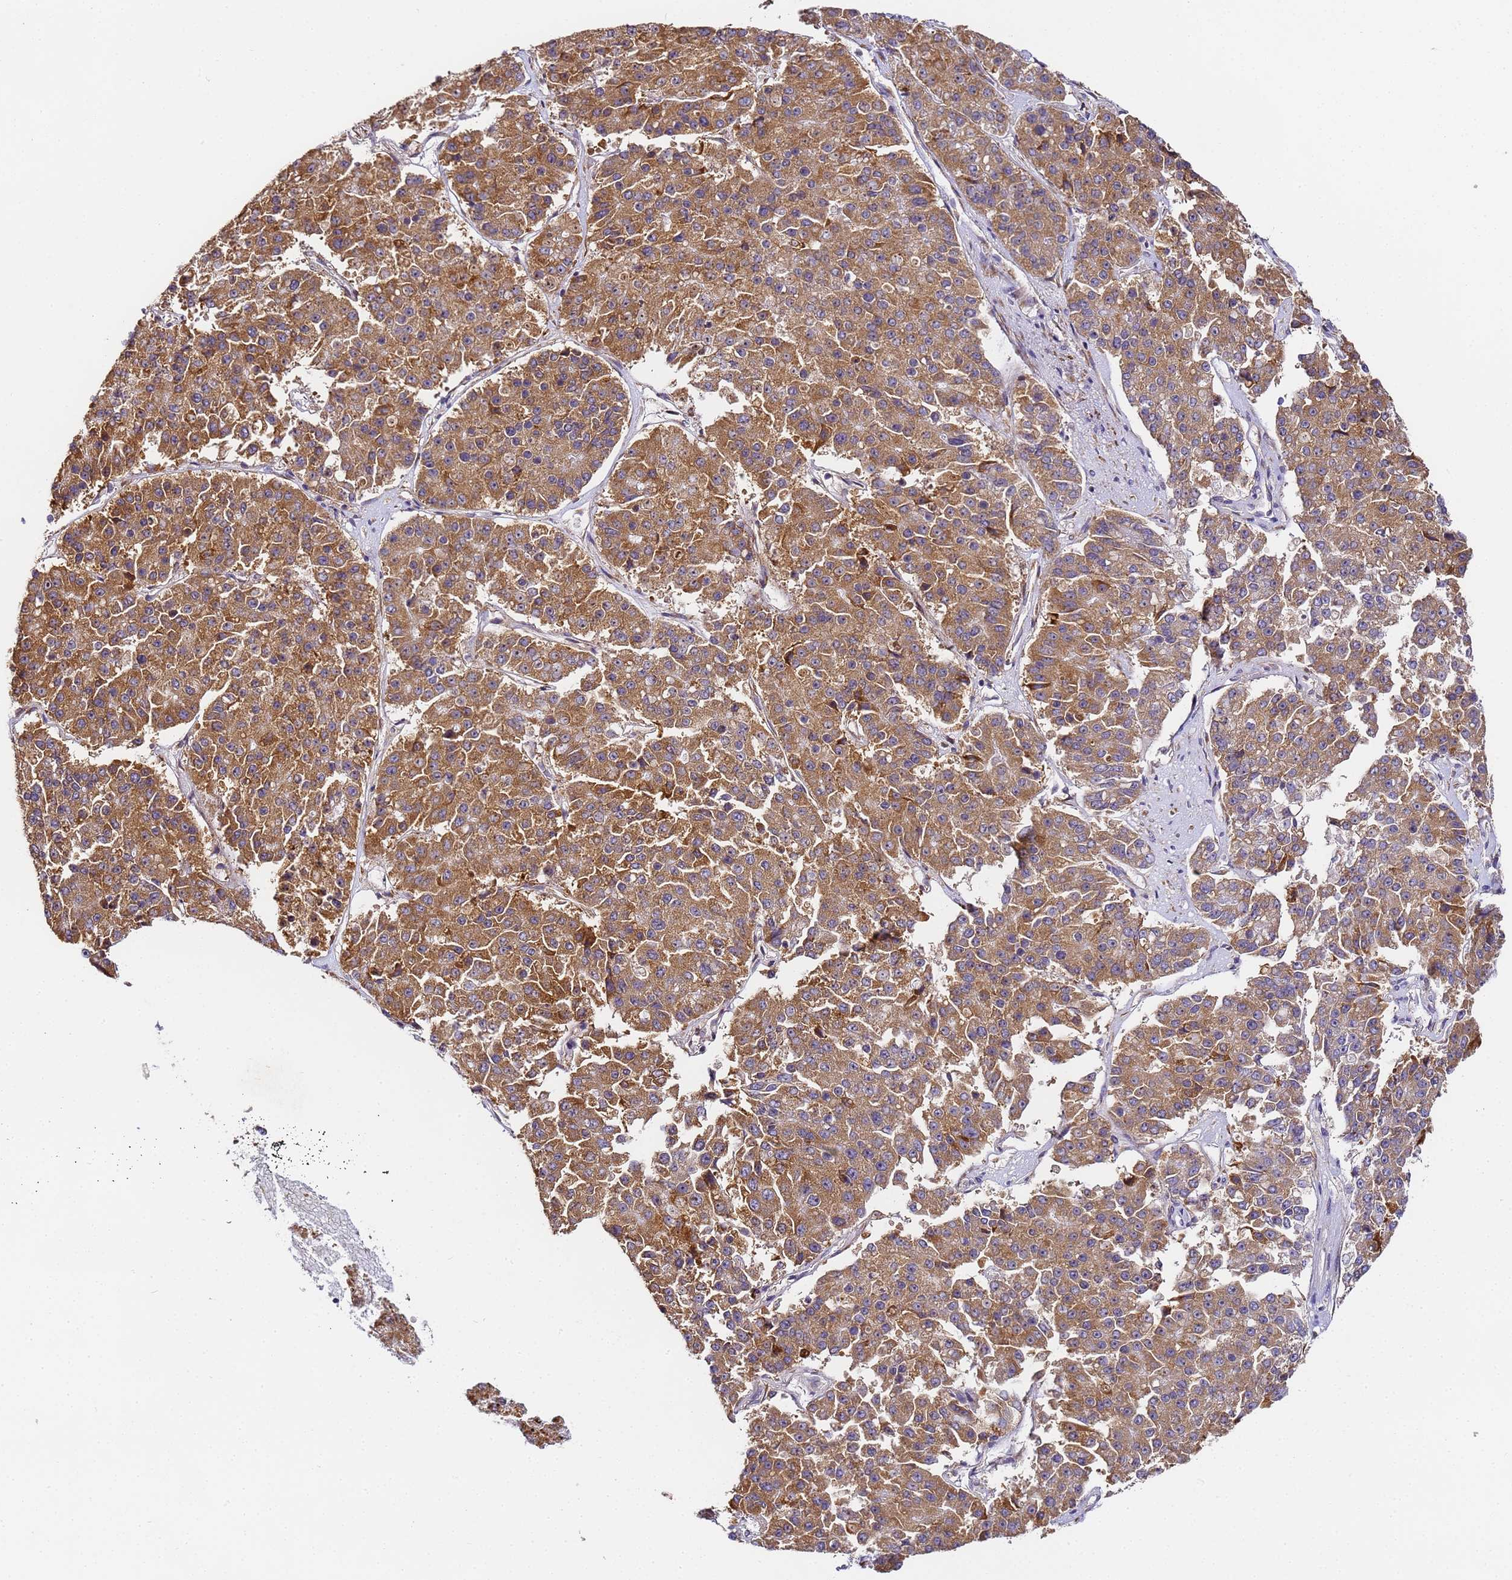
{"staining": {"intensity": "strong", "quantity": ">75%", "location": "cytoplasmic/membranous"}, "tissue": "pancreatic cancer", "cell_type": "Tumor cells", "image_type": "cancer", "snomed": [{"axis": "morphology", "description": "Adenocarcinoma, NOS"}, {"axis": "topography", "description": "Pancreas"}], "caption": "Brown immunohistochemical staining in adenocarcinoma (pancreatic) shows strong cytoplasmic/membranous staining in approximately >75% of tumor cells.", "gene": "RPL13A", "patient": {"sex": "male", "age": 50}}